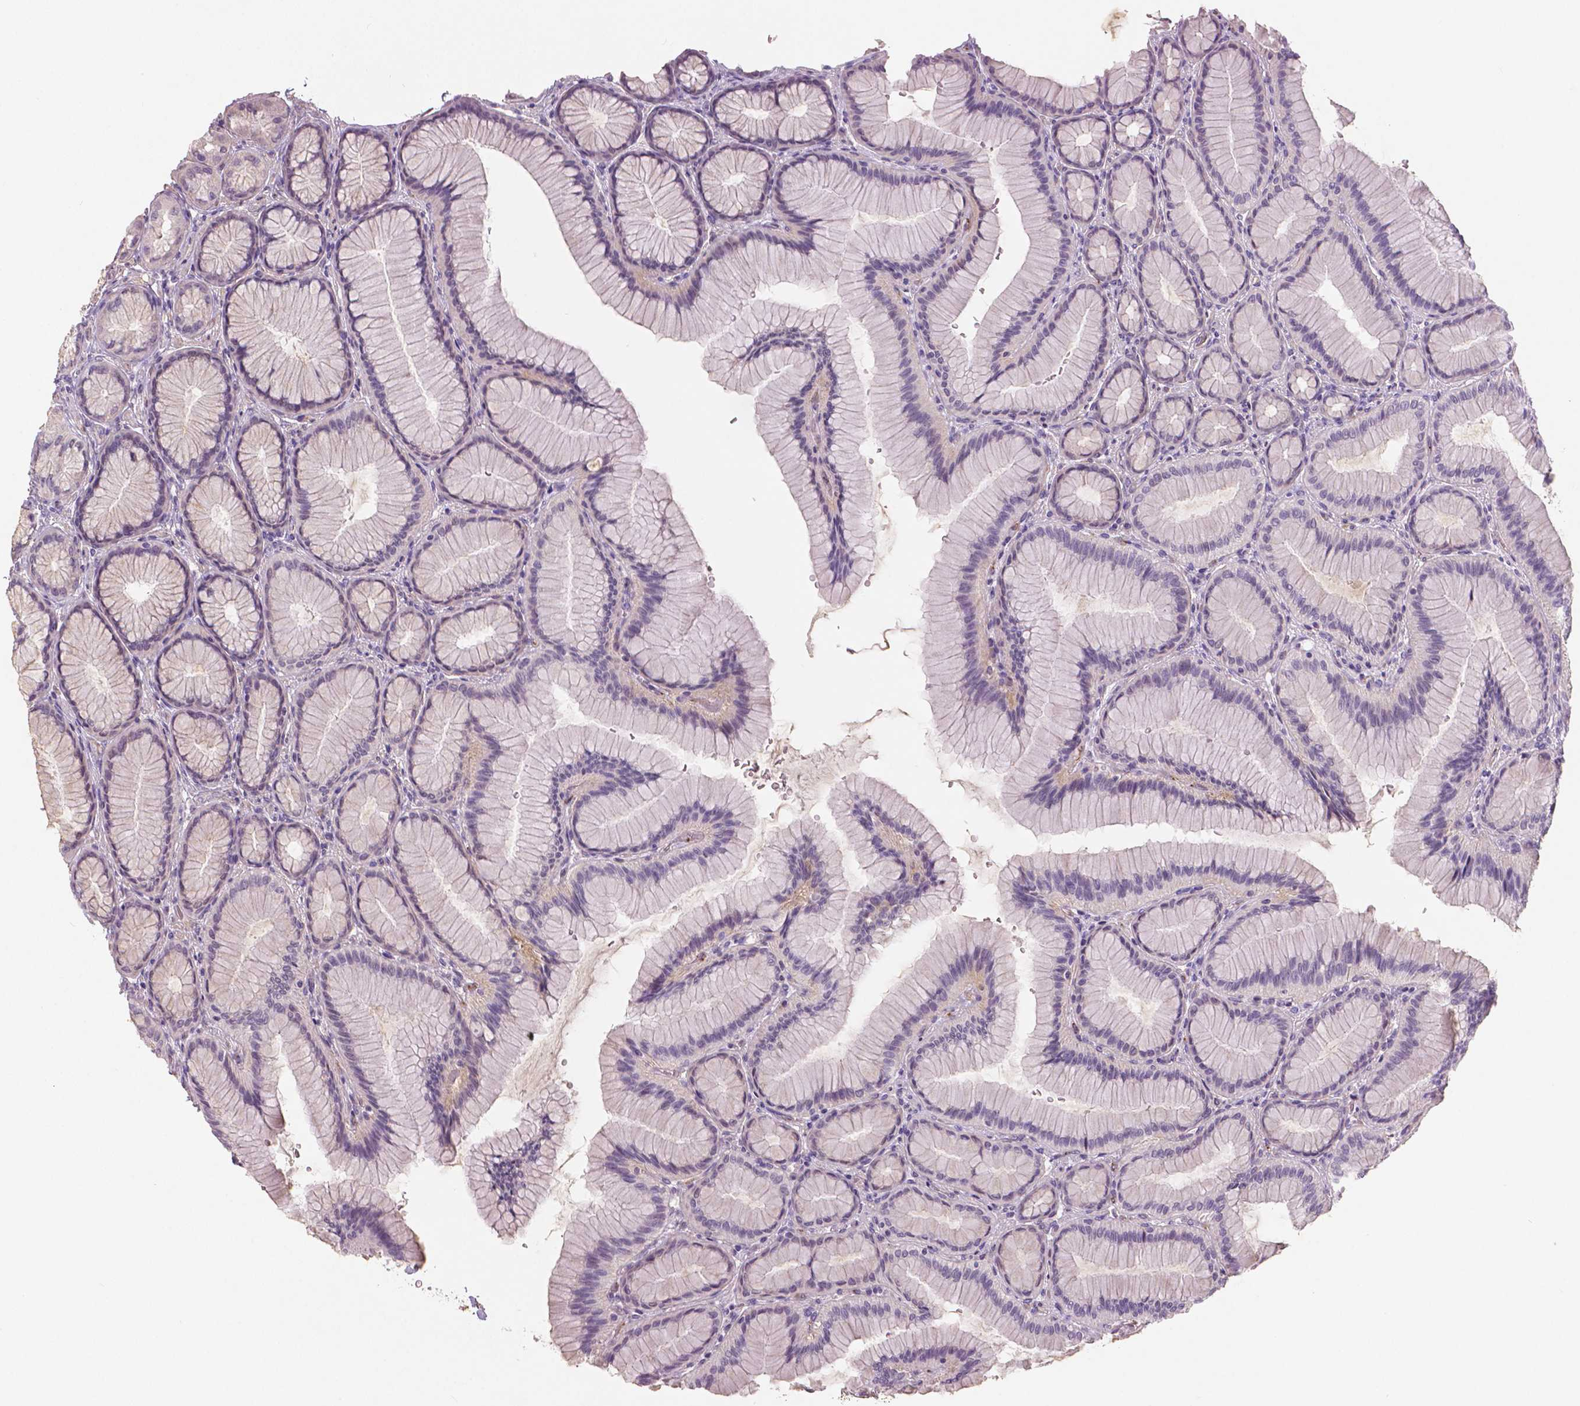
{"staining": {"intensity": "weak", "quantity": "<25%", "location": "cytoplasmic/membranous"}, "tissue": "stomach", "cell_type": "Glandular cells", "image_type": "normal", "snomed": [{"axis": "morphology", "description": "Normal tissue, NOS"}, {"axis": "morphology", "description": "Adenocarcinoma, NOS"}, {"axis": "morphology", "description": "Adenocarcinoma, High grade"}, {"axis": "topography", "description": "Stomach, upper"}, {"axis": "topography", "description": "Stomach"}], "caption": "Human stomach stained for a protein using IHC displays no expression in glandular cells.", "gene": "FLT1", "patient": {"sex": "female", "age": 65}}